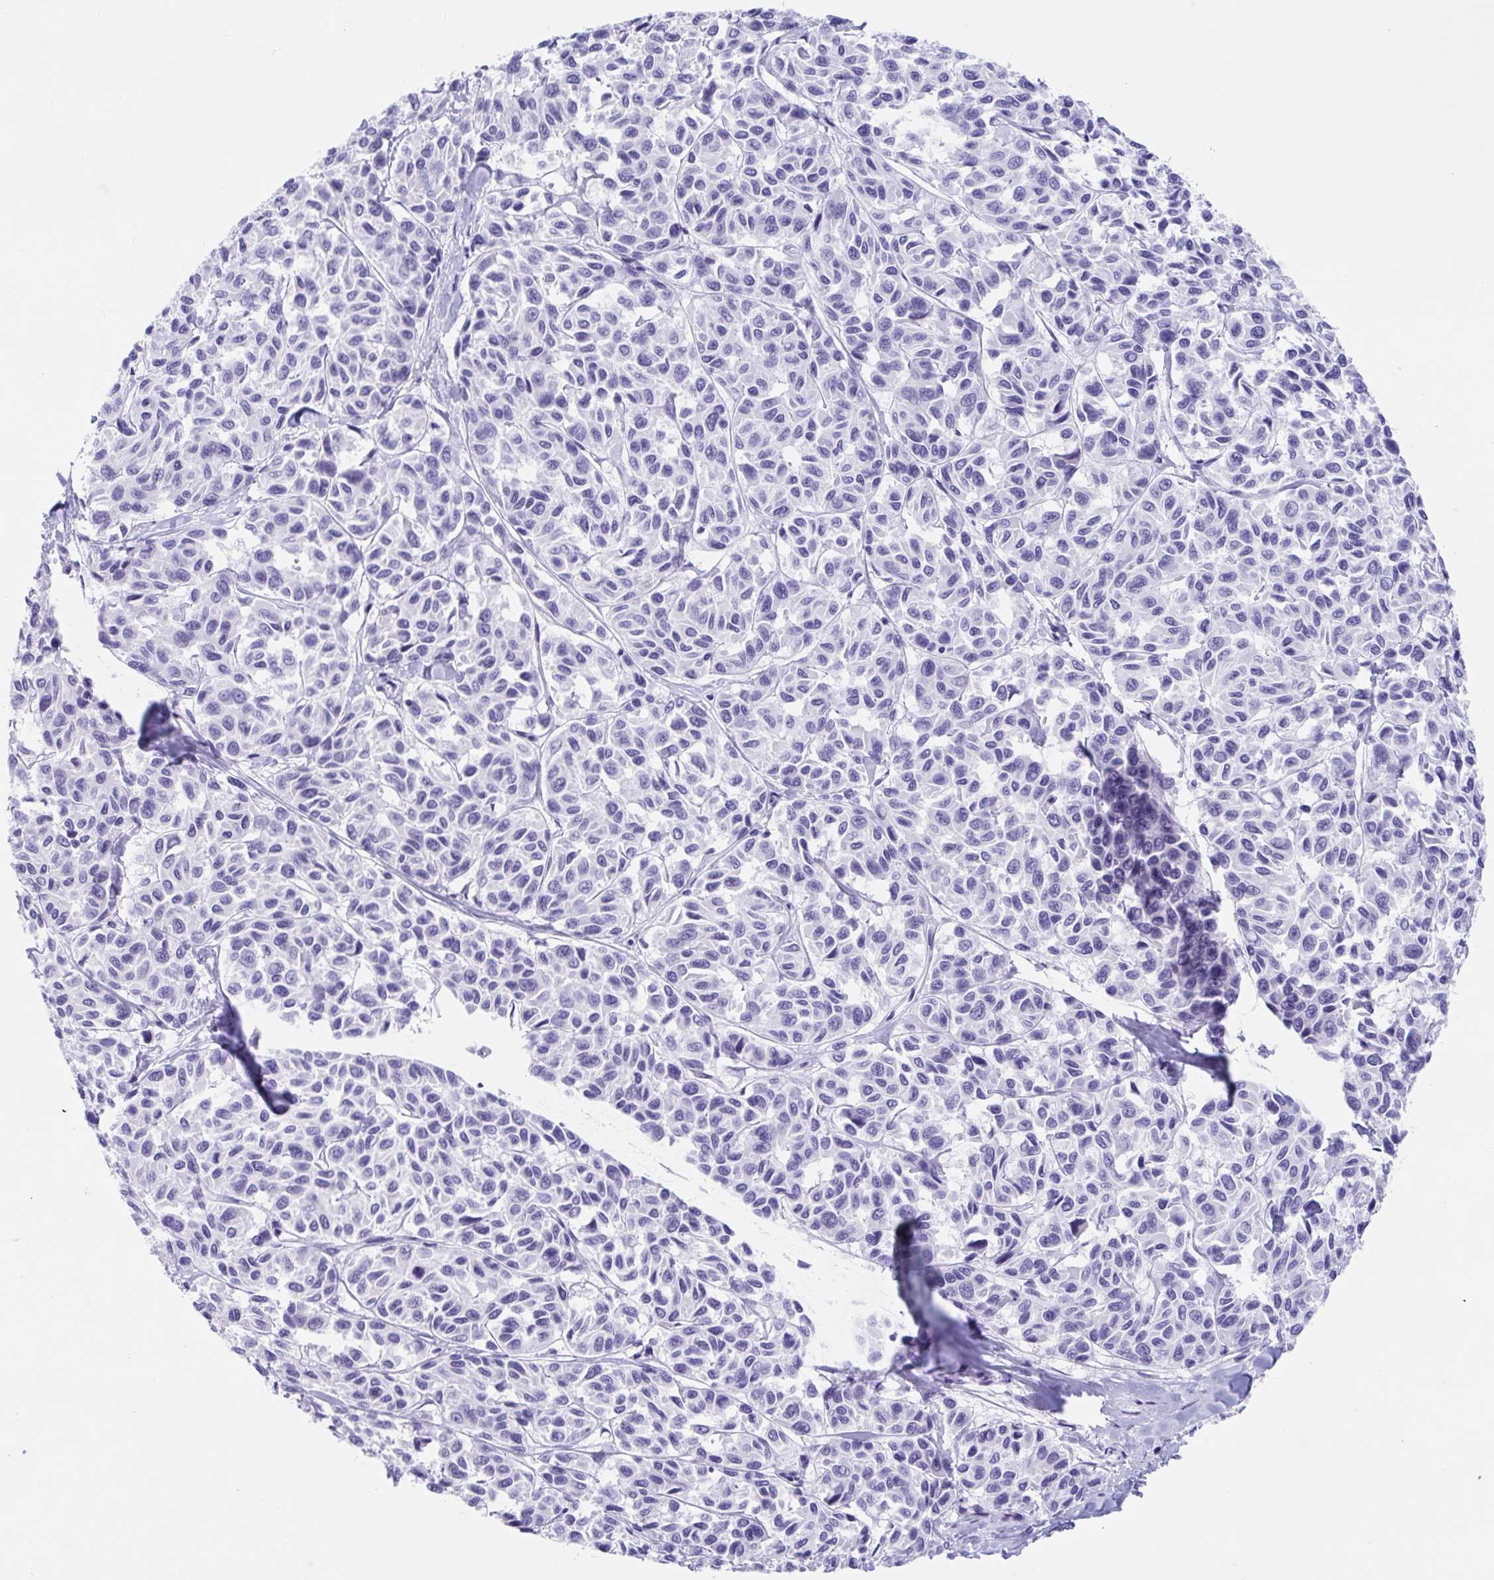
{"staining": {"intensity": "negative", "quantity": "none", "location": "none"}, "tissue": "melanoma", "cell_type": "Tumor cells", "image_type": "cancer", "snomed": [{"axis": "morphology", "description": "Malignant melanoma, NOS"}, {"axis": "topography", "description": "Skin"}], "caption": "Immunohistochemical staining of human malignant melanoma demonstrates no significant expression in tumor cells.", "gene": "TMEM35A", "patient": {"sex": "female", "age": 66}}